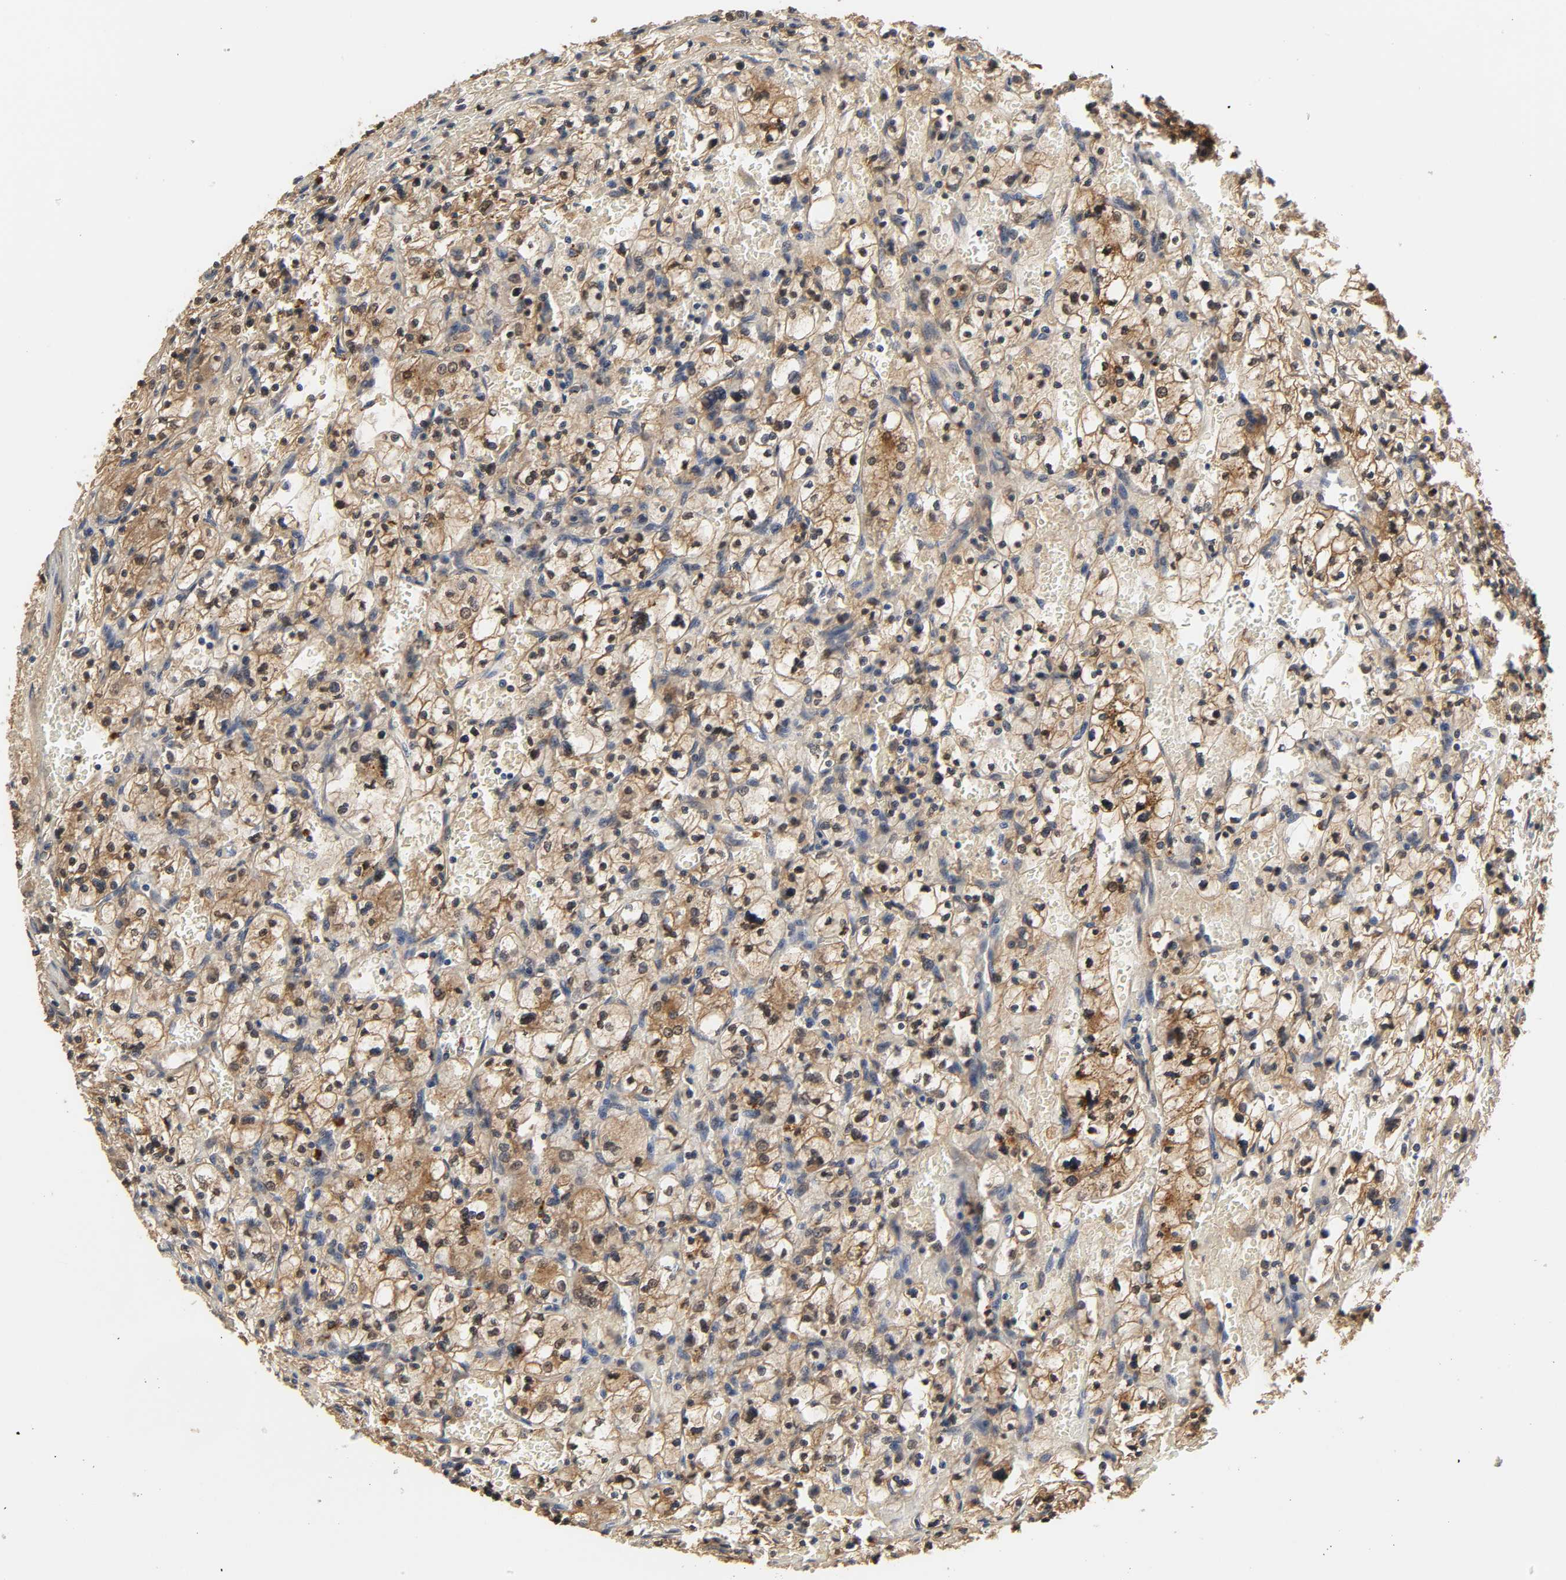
{"staining": {"intensity": "moderate", "quantity": ">75%", "location": "cytoplasmic/membranous"}, "tissue": "renal cancer", "cell_type": "Tumor cells", "image_type": "cancer", "snomed": [{"axis": "morphology", "description": "Adenocarcinoma, NOS"}, {"axis": "topography", "description": "Kidney"}], "caption": "The photomicrograph demonstrates staining of renal cancer, revealing moderate cytoplasmic/membranous protein staining (brown color) within tumor cells.", "gene": "MIF", "patient": {"sex": "female", "age": 83}}